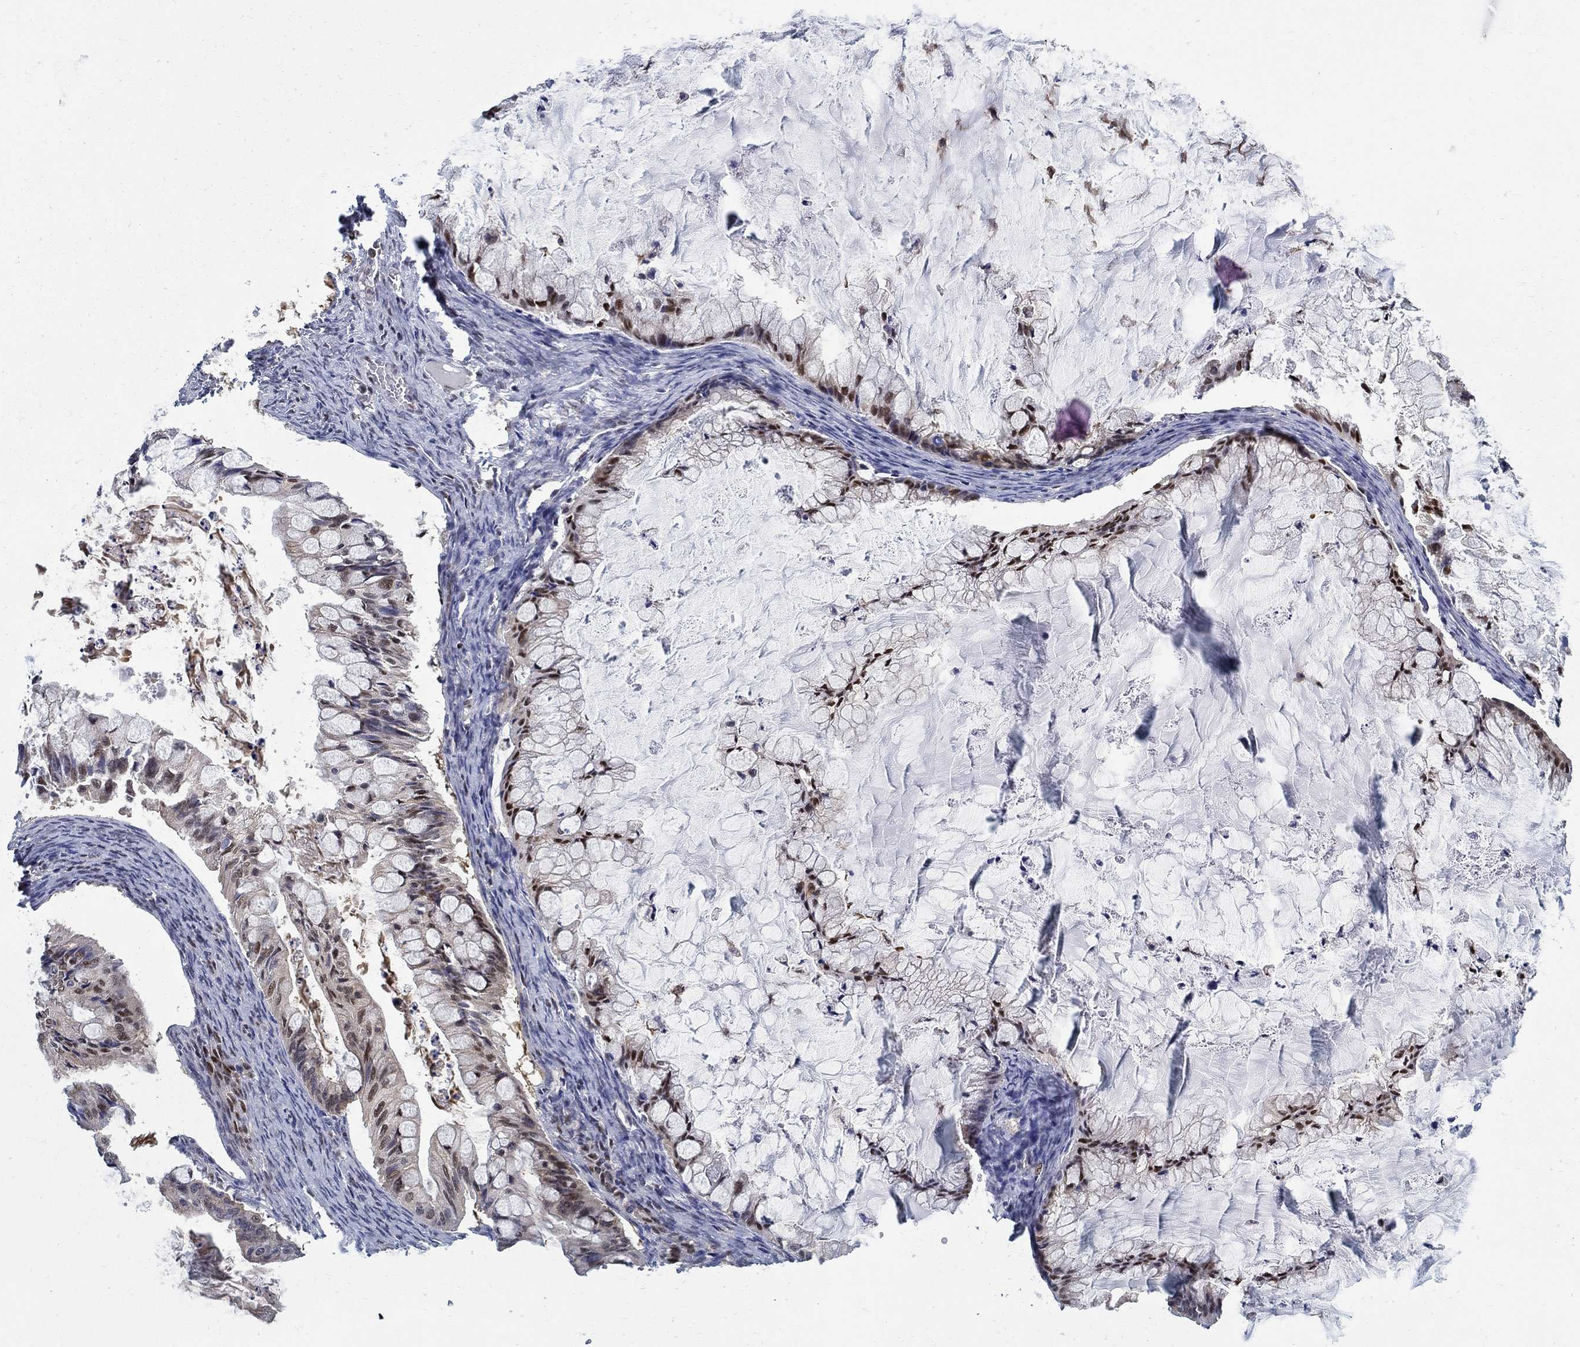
{"staining": {"intensity": "moderate", "quantity": "<25%", "location": "nuclear"}, "tissue": "ovarian cancer", "cell_type": "Tumor cells", "image_type": "cancer", "snomed": [{"axis": "morphology", "description": "Cystadenocarcinoma, mucinous, NOS"}, {"axis": "topography", "description": "Ovary"}], "caption": "A histopathology image of mucinous cystadenocarcinoma (ovarian) stained for a protein displays moderate nuclear brown staining in tumor cells.", "gene": "ZNF594", "patient": {"sex": "female", "age": 57}}